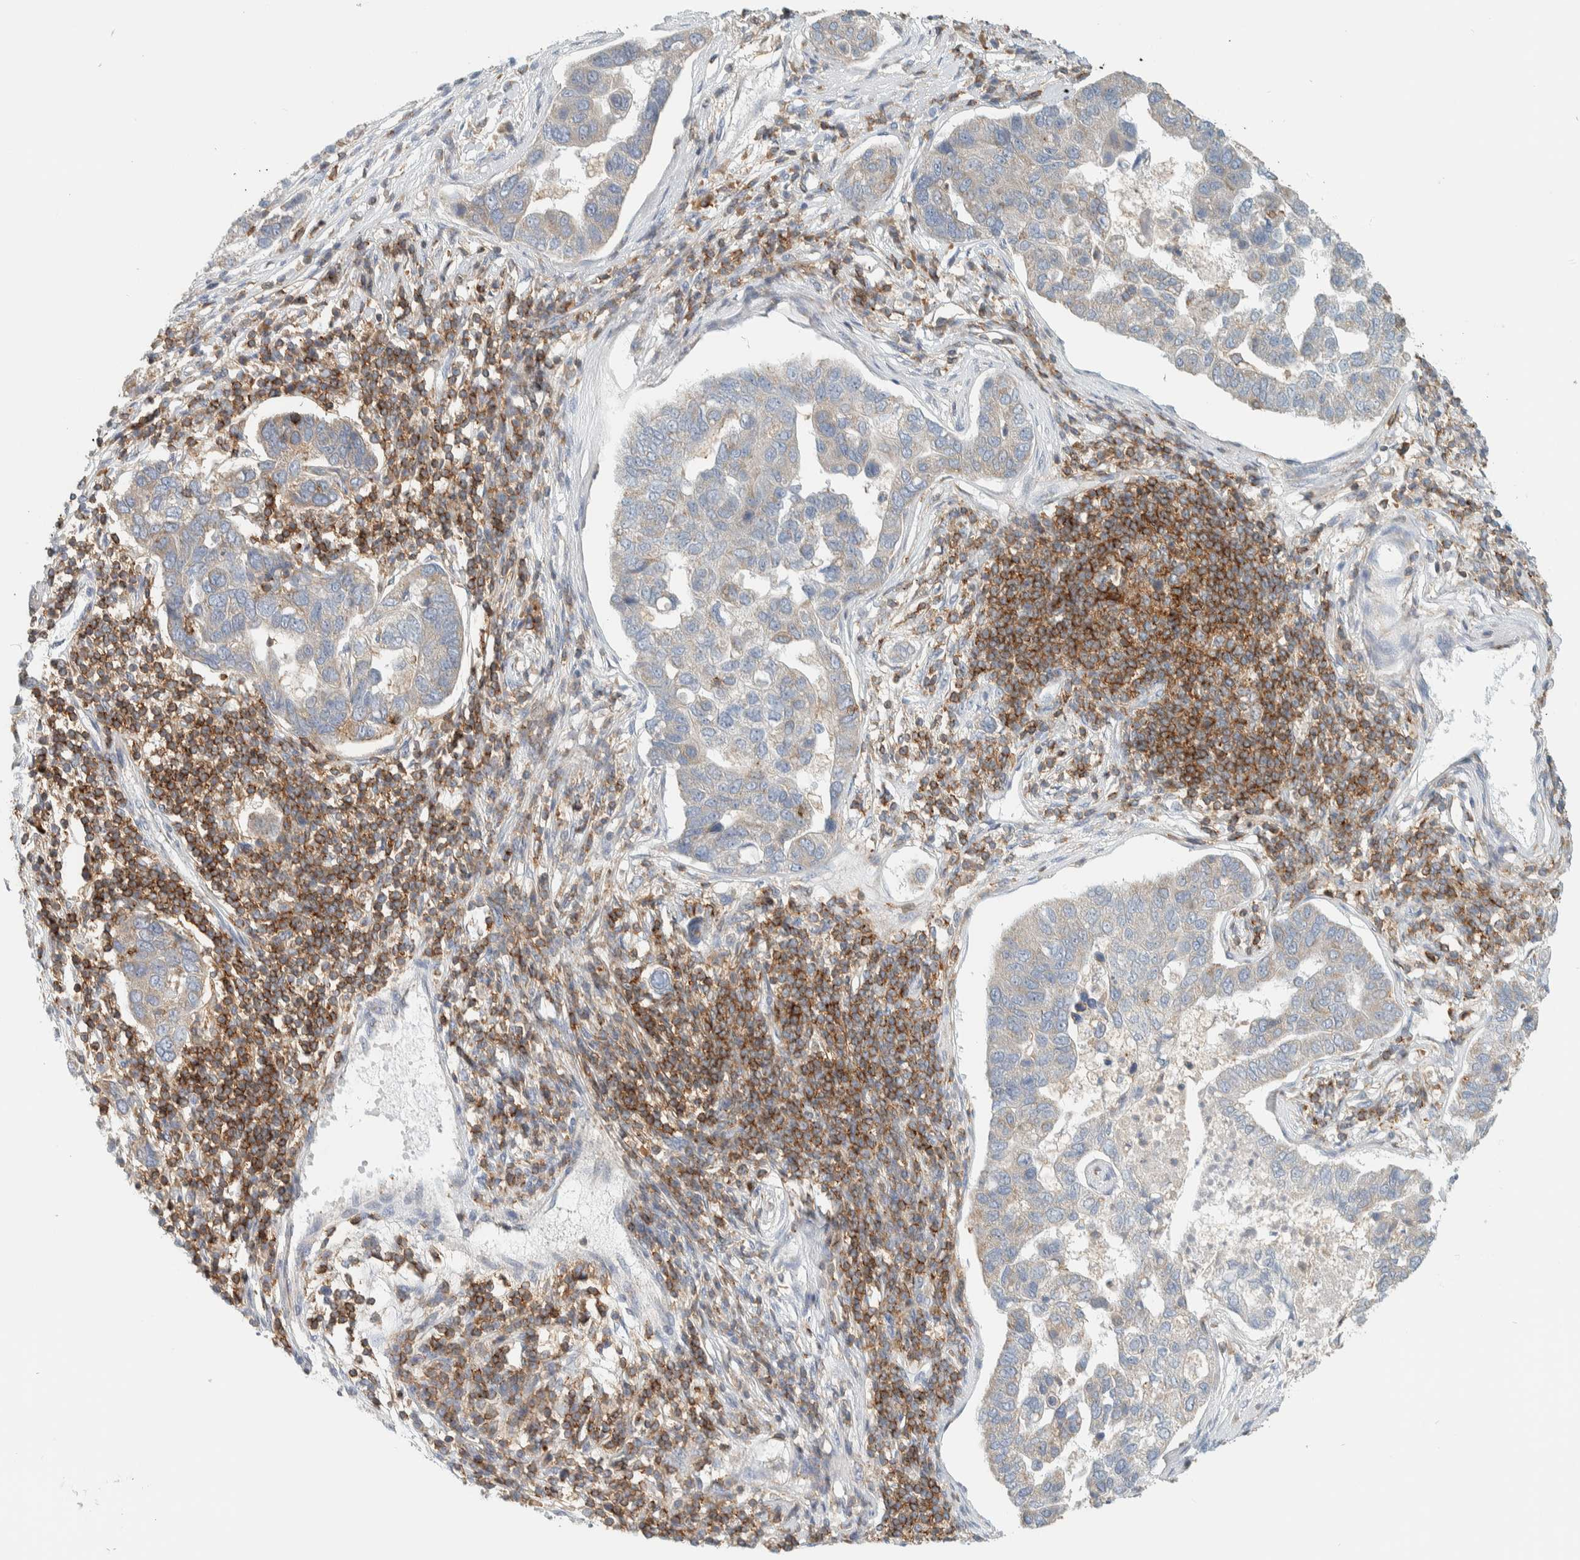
{"staining": {"intensity": "weak", "quantity": "<25%", "location": "cytoplasmic/membranous"}, "tissue": "pancreatic cancer", "cell_type": "Tumor cells", "image_type": "cancer", "snomed": [{"axis": "morphology", "description": "Adenocarcinoma, NOS"}, {"axis": "topography", "description": "Pancreas"}], "caption": "IHC photomicrograph of neoplastic tissue: human pancreatic cancer (adenocarcinoma) stained with DAB (3,3'-diaminobenzidine) demonstrates no significant protein positivity in tumor cells. The staining is performed using DAB (3,3'-diaminobenzidine) brown chromogen with nuclei counter-stained in using hematoxylin.", "gene": "CCDC57", "patient": {"sex": "female", "age": 61}}